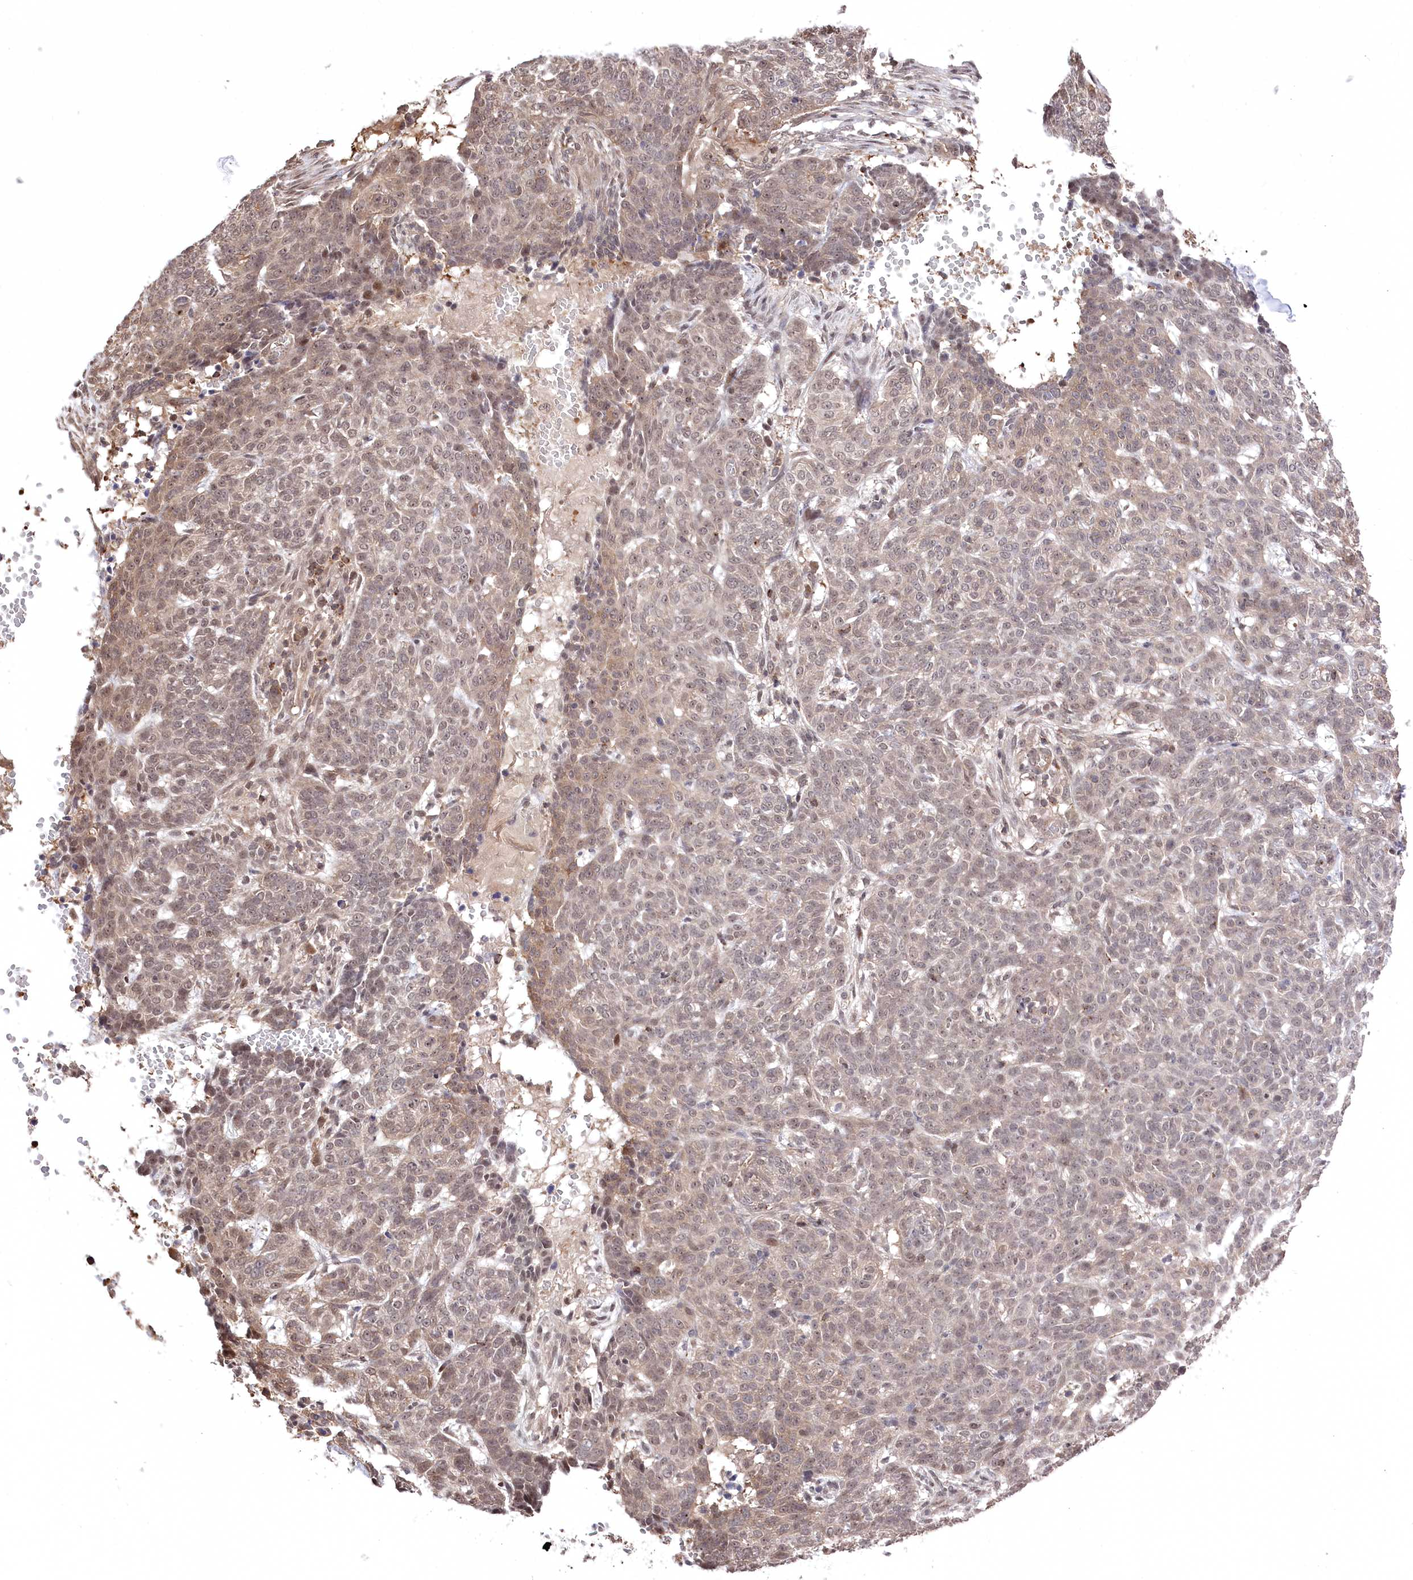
{"staining": {"intensity": "weak", "quantity": "25%-75%", "location": "nuclear"}, "tissue": "skin cancer", "cell_type": "Tumor cells", "image_type": "cancer", "snomed": [{"axis": "morphology", "description": "Basal cell carcinoma"}, {"axis": "topography", "description": "Skin"}], "caption": "This image reveals skin cancer (basal cell carcinoma) stained with IHC to label a protein in brown. The nuclear of tumor cells show weak positivity for the protein. Nuclei are counter-stained blue.", "gene": "CCSER2", "patient": {"sex": "male", "age": 85}}